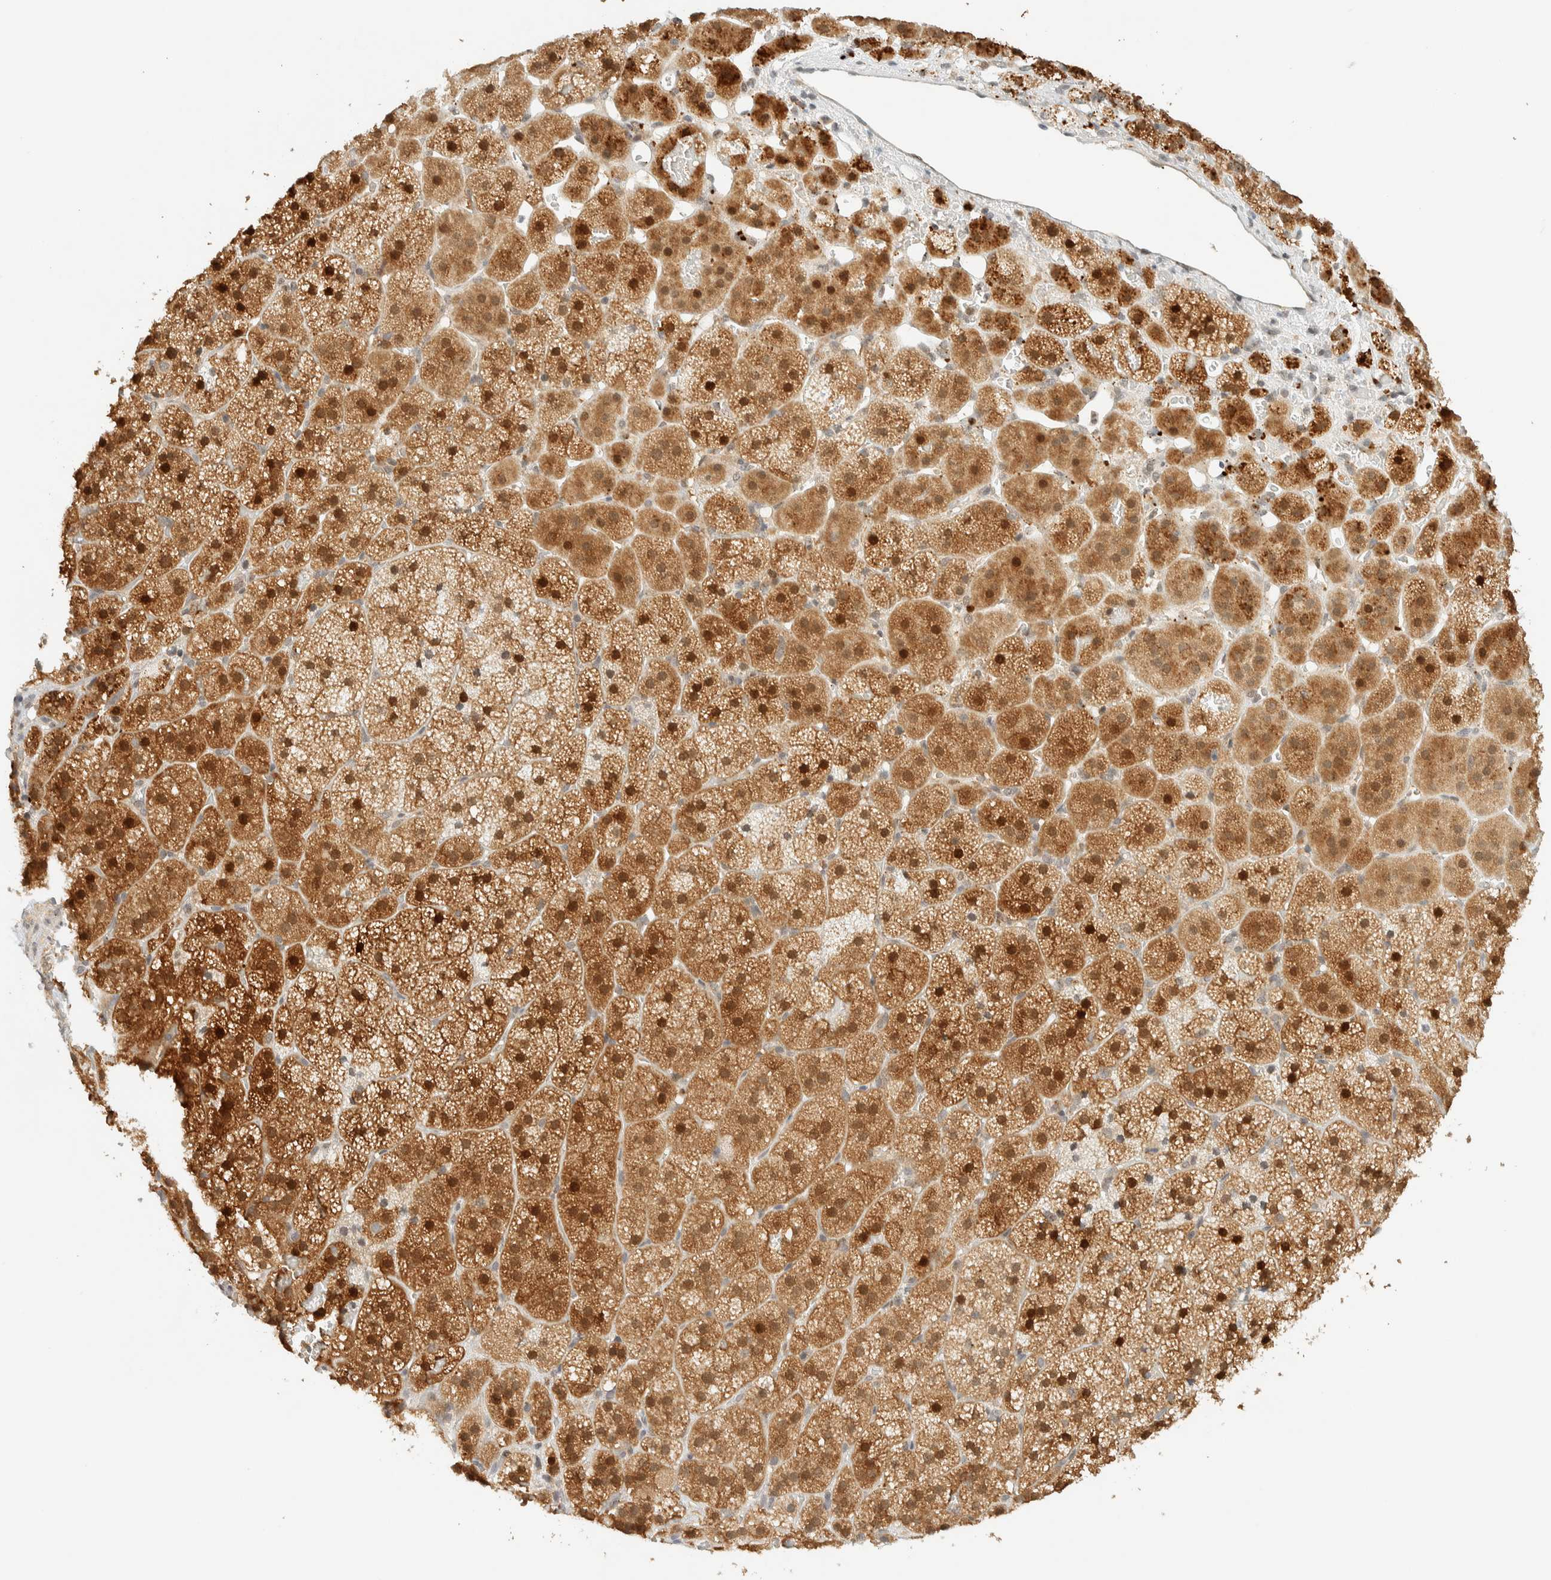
{"staining": {"intensity": "strong", "quantity": ">75%", "location": "cytoplasmic/membranous,nuclear"}, "tissue": "adrenal gland", "cell_type": "Glandular cells", "image_type": "normal", "snomed": [{"axis": "morphology", "description": "Normal tissue, NOS"}, {"axis": "topography", "description": "Adrenal gland"}], "caption": "Immunohistochemical staining of normal human adrenal gland exhibits >75% levels of strong cytoplasmic/membranous,nuclear protein staining in about >75% of glandular cells.", "gene": "KIFAP3", "patient": {"sex": "female", "age": 44}}